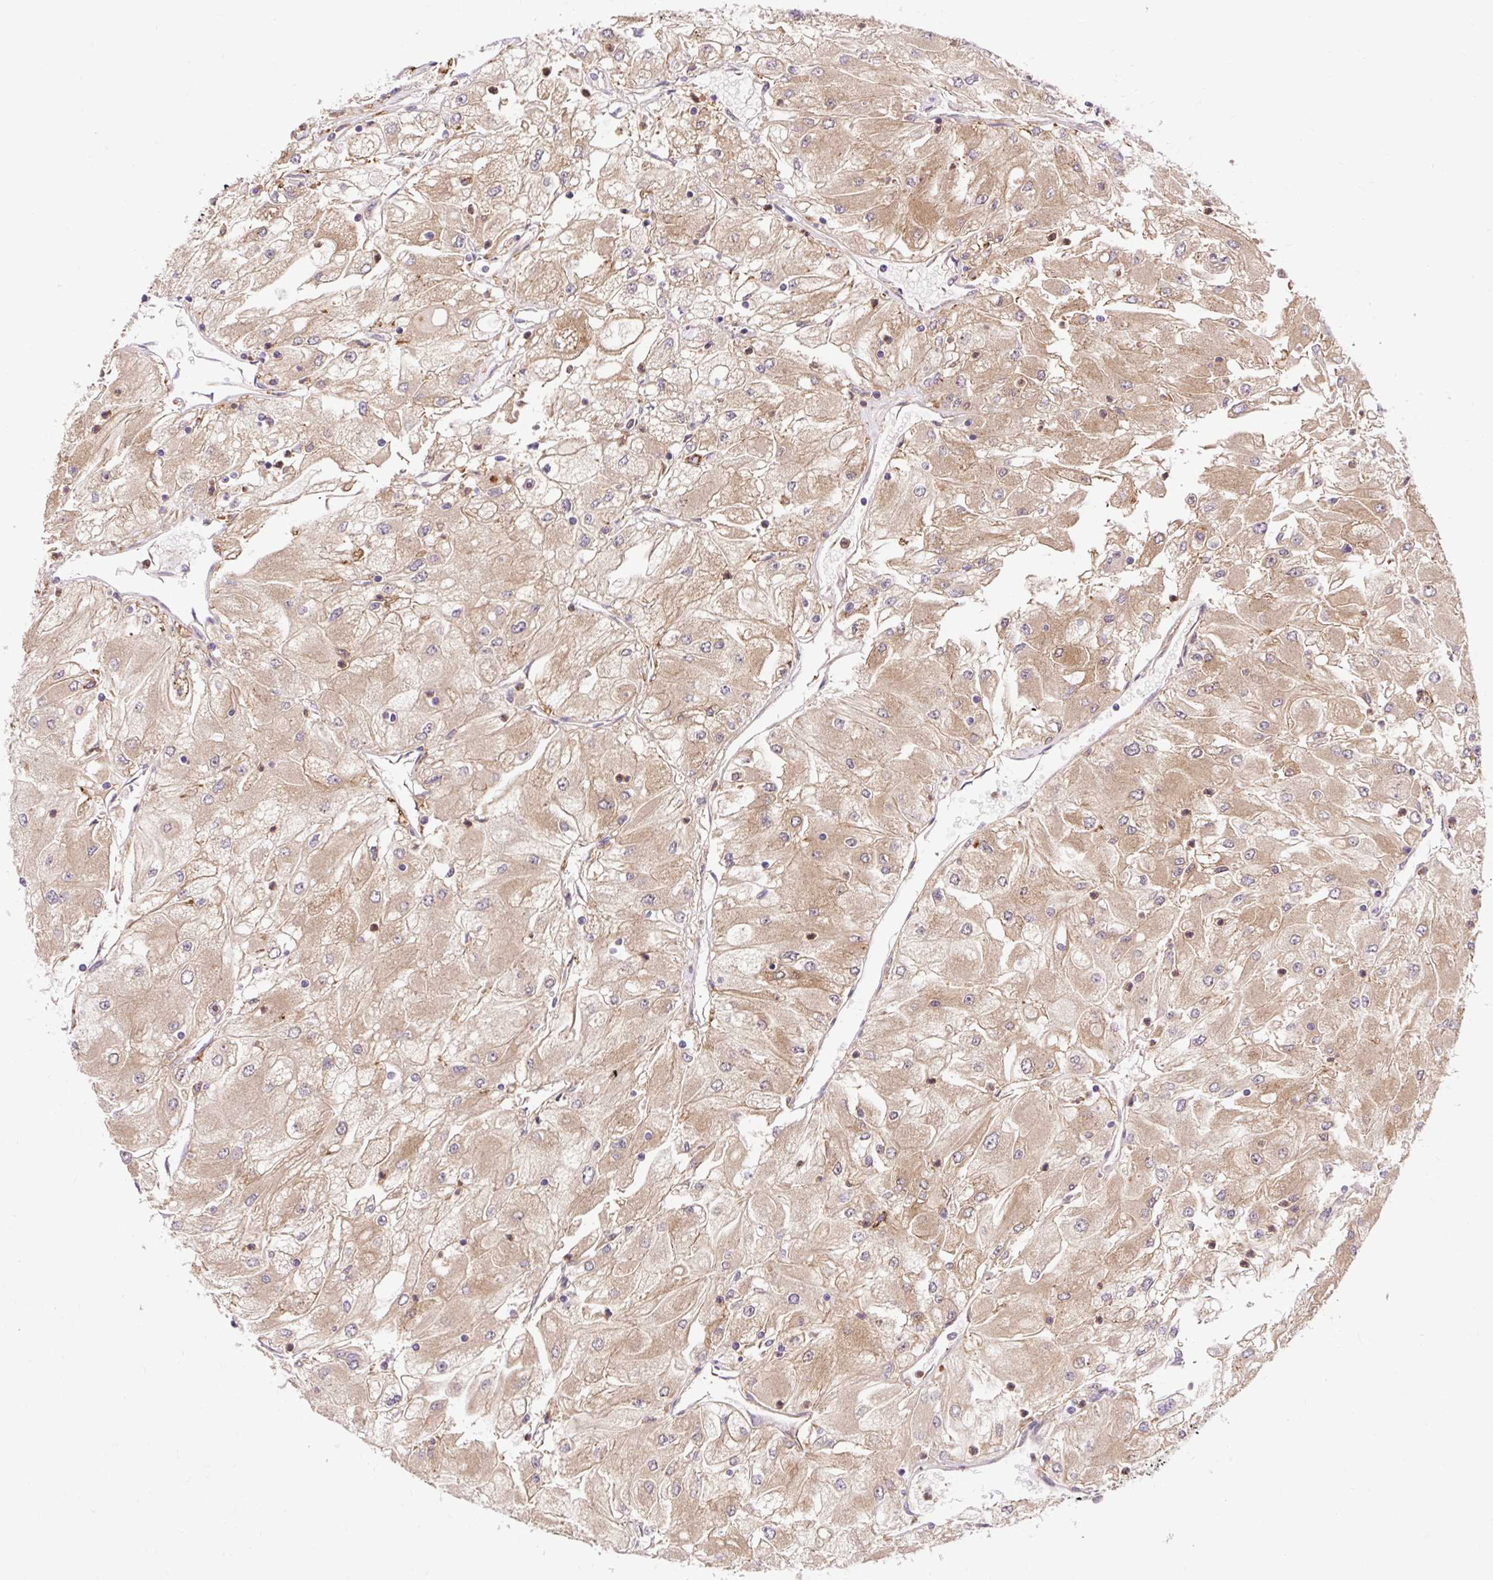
{"staining": {"intensity": "moderate", "quantity": ">75%", "location": "cytoplasmic/membranous"}, "tissue": "renal cancer", "cell_type": "Tumor cells", "image_type": "cancer", "snomed": [{"axis": "morphology", "description": "Adenocarcinoma, NOS"}, {"axis": "topography", "description": "Kidney"}], "caption": "Immunohistochemistry (IHC) histopathology image of renal adenocarcinoma stained for a protein (brown), which demonstrates medium levels of moderate cytoplasmic/membranous staining in about >75% of tumor cells.", "gene": "TRIAP1", "patient": {"sex": "male", "age": 80}}